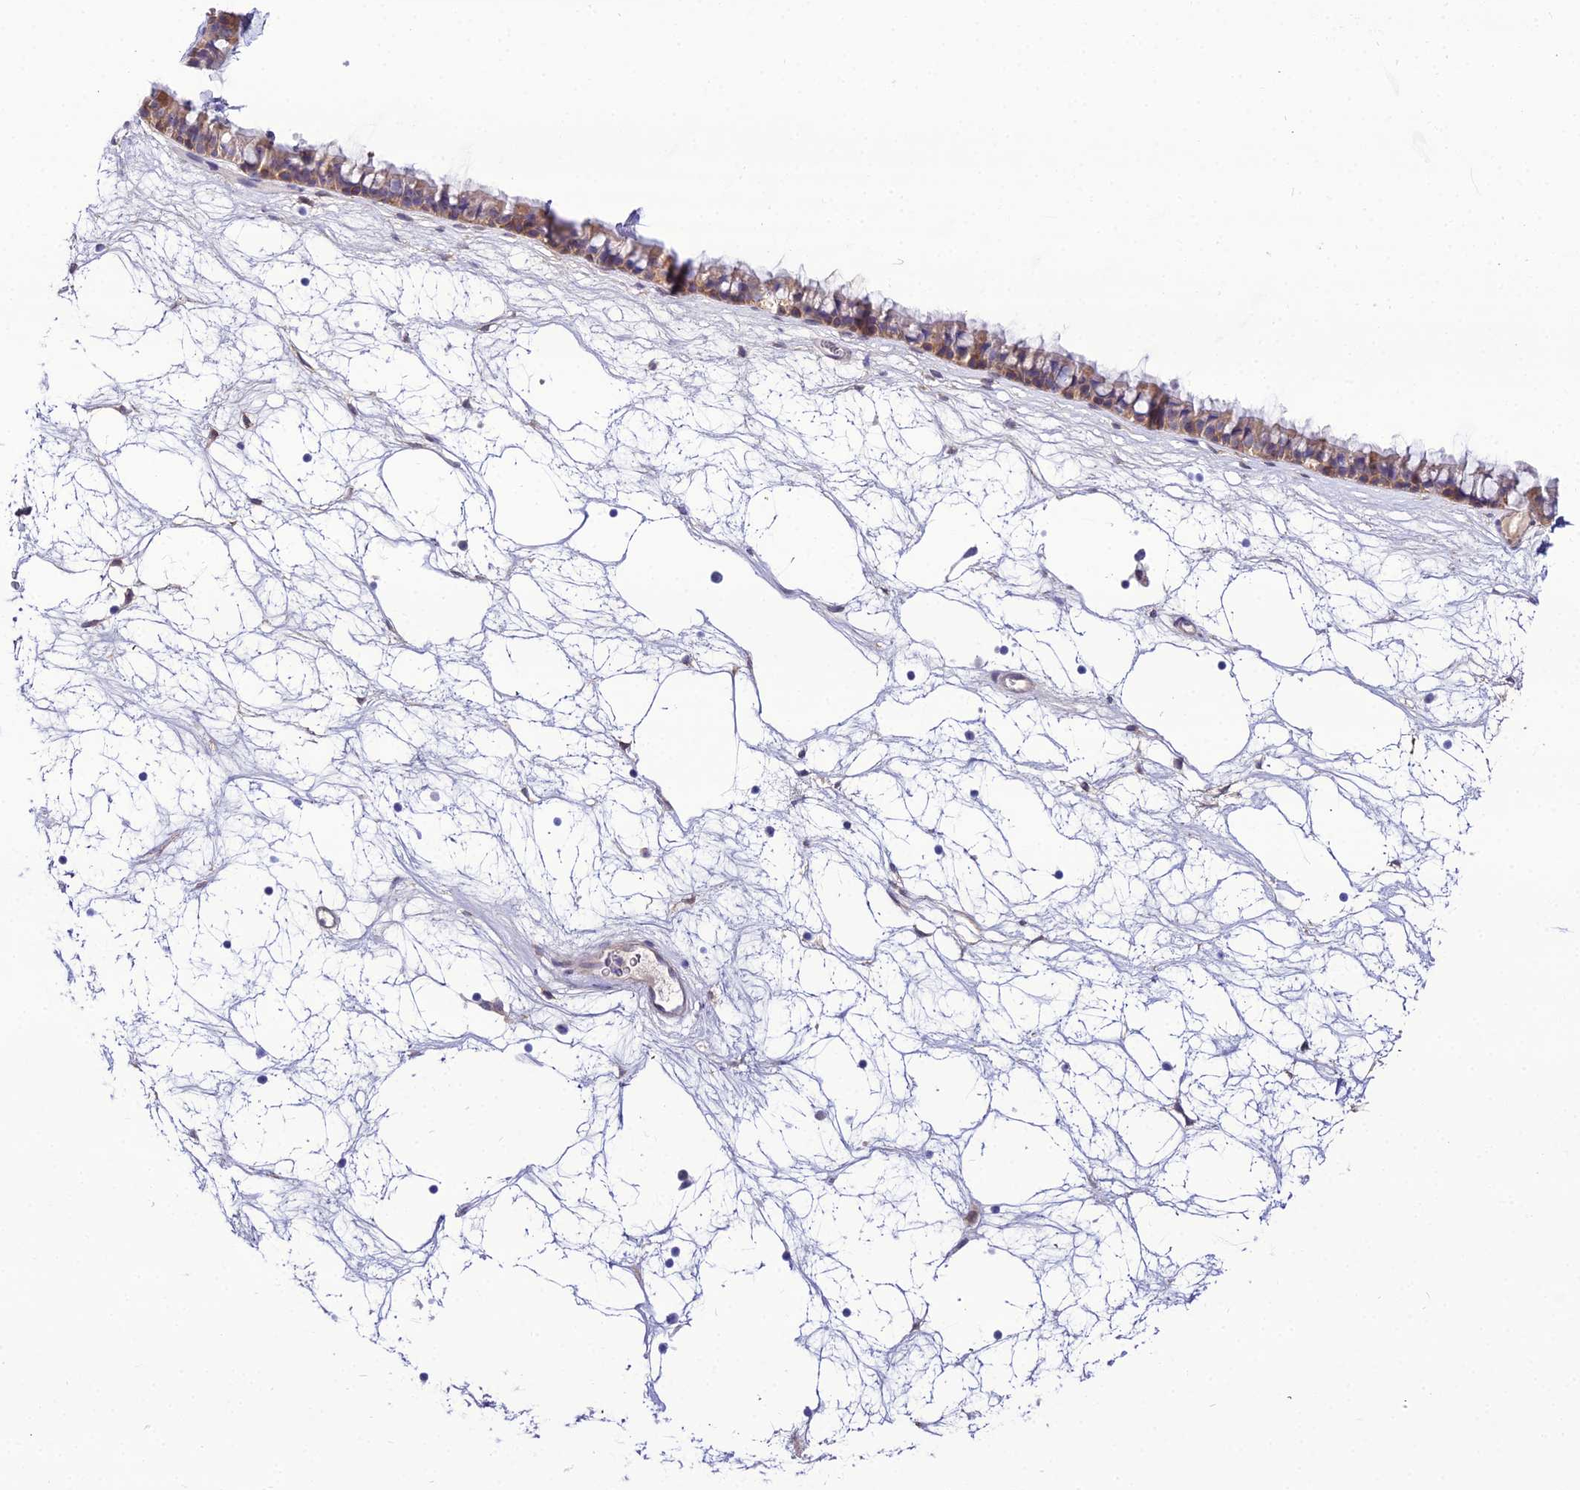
{"staining": {"intensity": "moderate", "quantity": "25%-75%", "location": "cytoplasmic/membranous,nuclear"}, "tissue": "nasopharynx", "cell_type": "Respiratory epithelial cells", "image_type": "normal", "snomed": [{"axis": "morphology", "description": "Normal tissue, NOS"}, {"axis": "topography", "description": "Nasopharynx"}], "caption": "Nasopharynx stained with a brown dye demonstrates moderate cytoplasmic/membranous,nuclear positive expression in approximately 25%-75% of respiratory epithelial cells.", "gene": "MB21D2", "patient": {"sex": "male", "age": 64}}